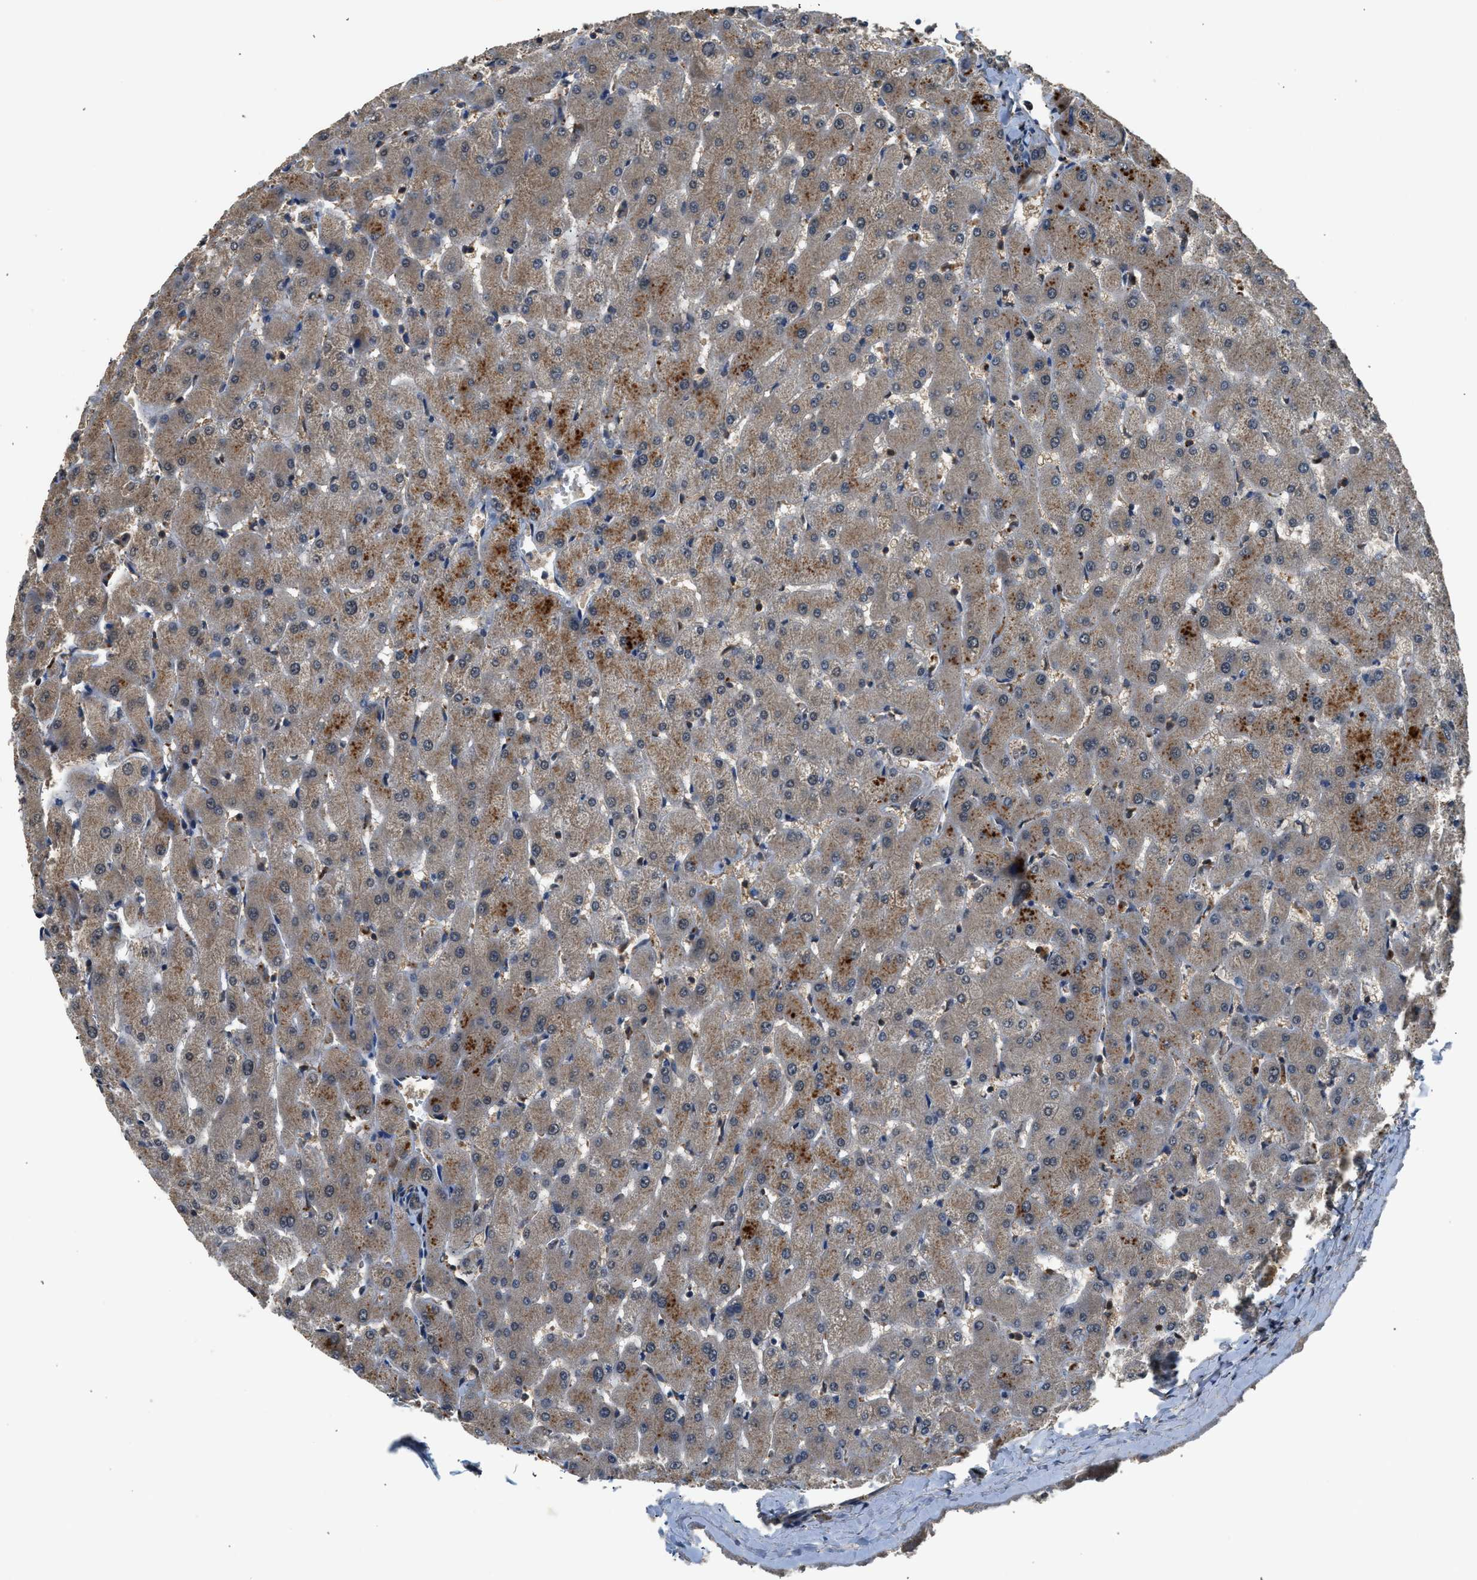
{"staining": {"intensity": "weak", "quantity": "<25%", "location": "cytoplasmic/membranous"}, "tissue": "liver", "cell_type": "Cholangiocytes", "image_type": "normal", "snomed": [{"axis": "morphology", "description": "Normal tissue, NOS"}, {"axis": "topography", "description": "Liver"}], "caption": "High power microscopy photomicrograph of an IHC photomicrograph of normal liver, revealing no significant staining in cholangiocytes.", "gene": "SLC15A4", "patient": {"sex": "female", "age": 63}}